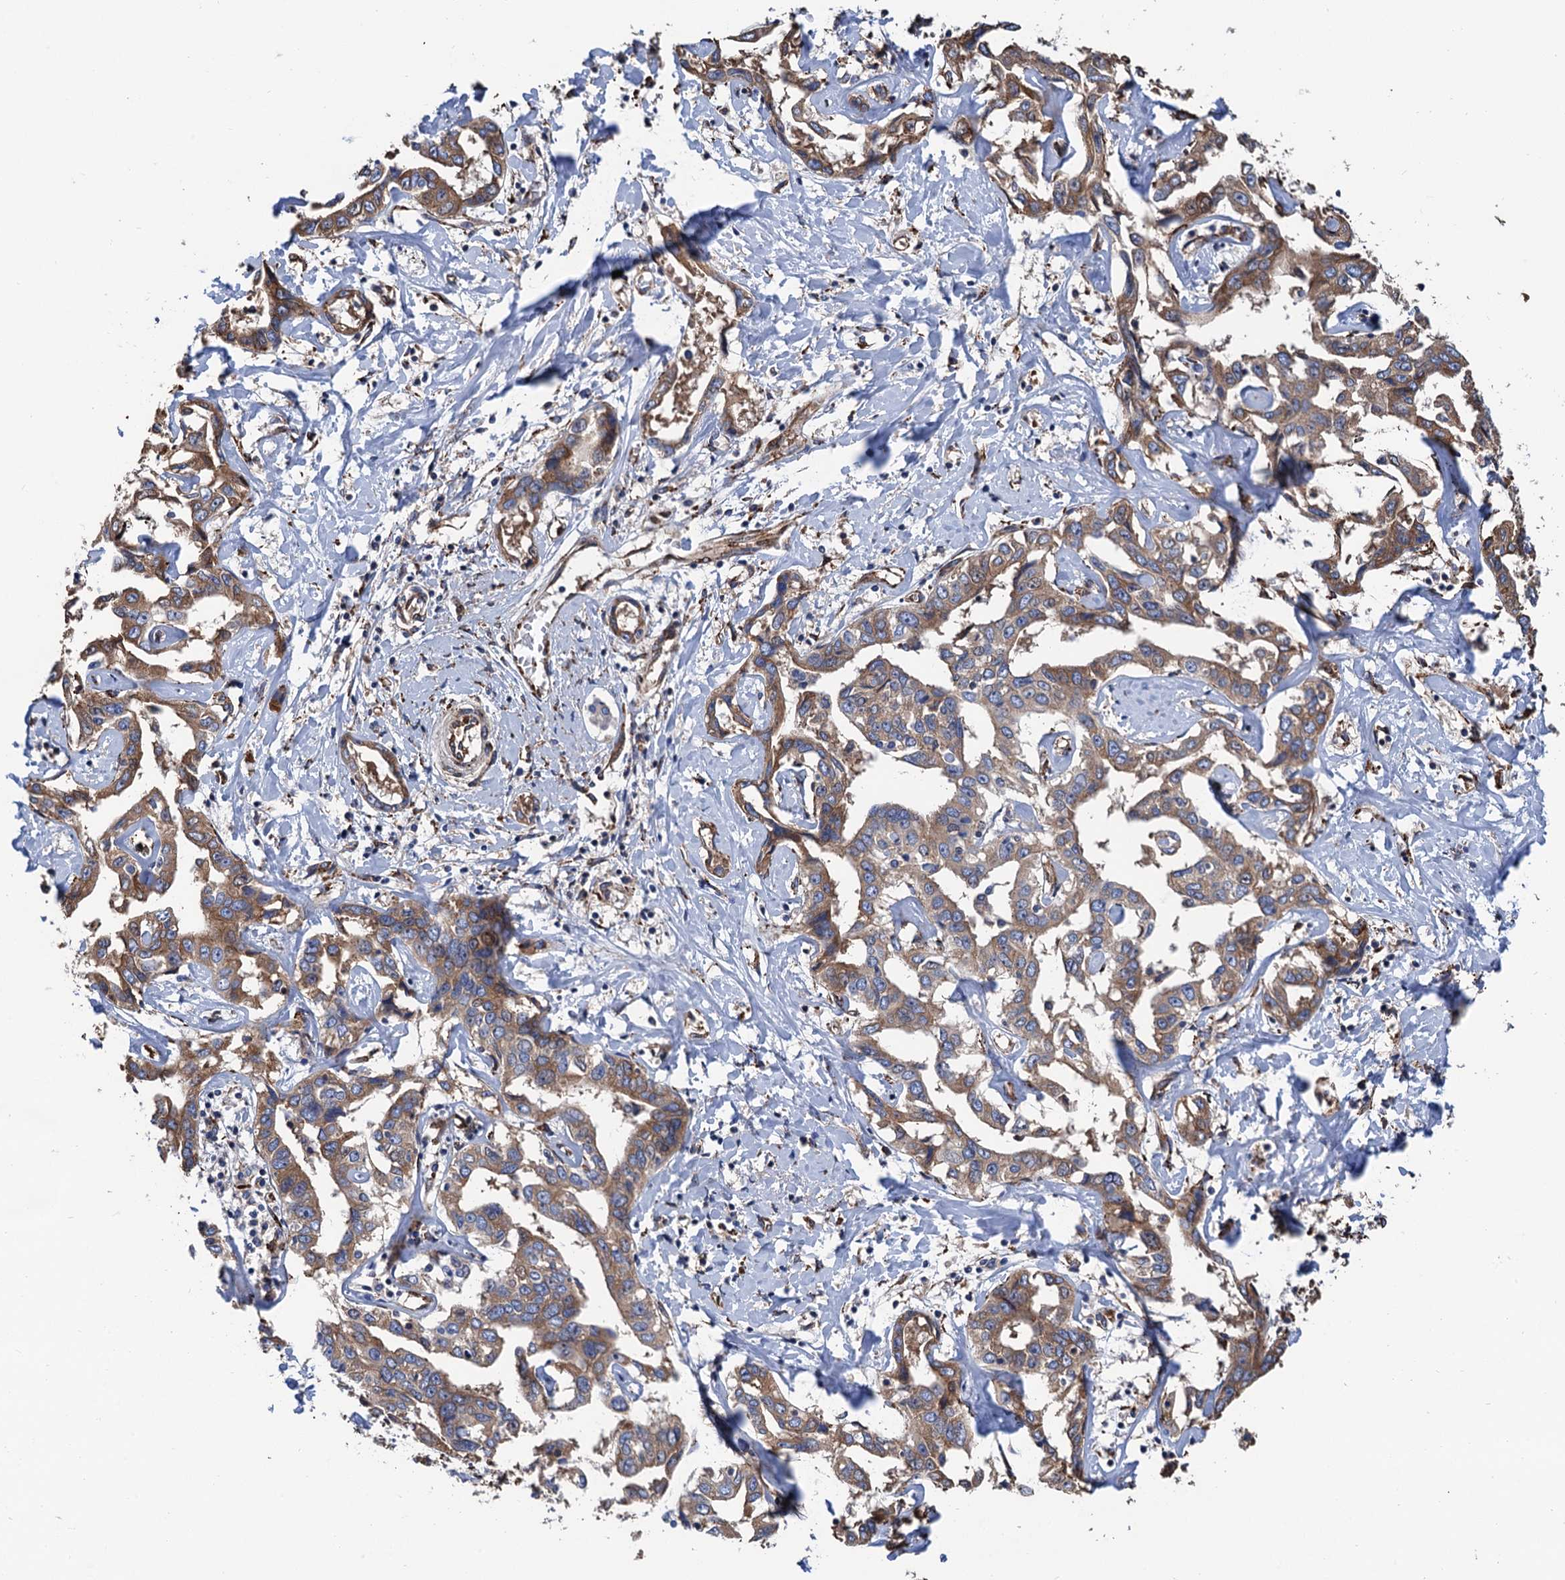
{"staining": {"intensity": "moderate", "quantity": ">75%", "location": "cytoplasmic/membranous"}, "tissue": "liver cancer", "cell_type": "Tumor cells", "image_type": "cancer", "snomed": [{"axis": "morphology", "description": "Cholangiocarcinoma"}, {"axis": "topography", "description": "Liver"}], "caption": "Liver cancer stained for a protein displays moderate cytoplasmic/membranous positivity in tumor cells.", "gene": "CNNM1", "patient": {"sex": "male", "age": 59}}